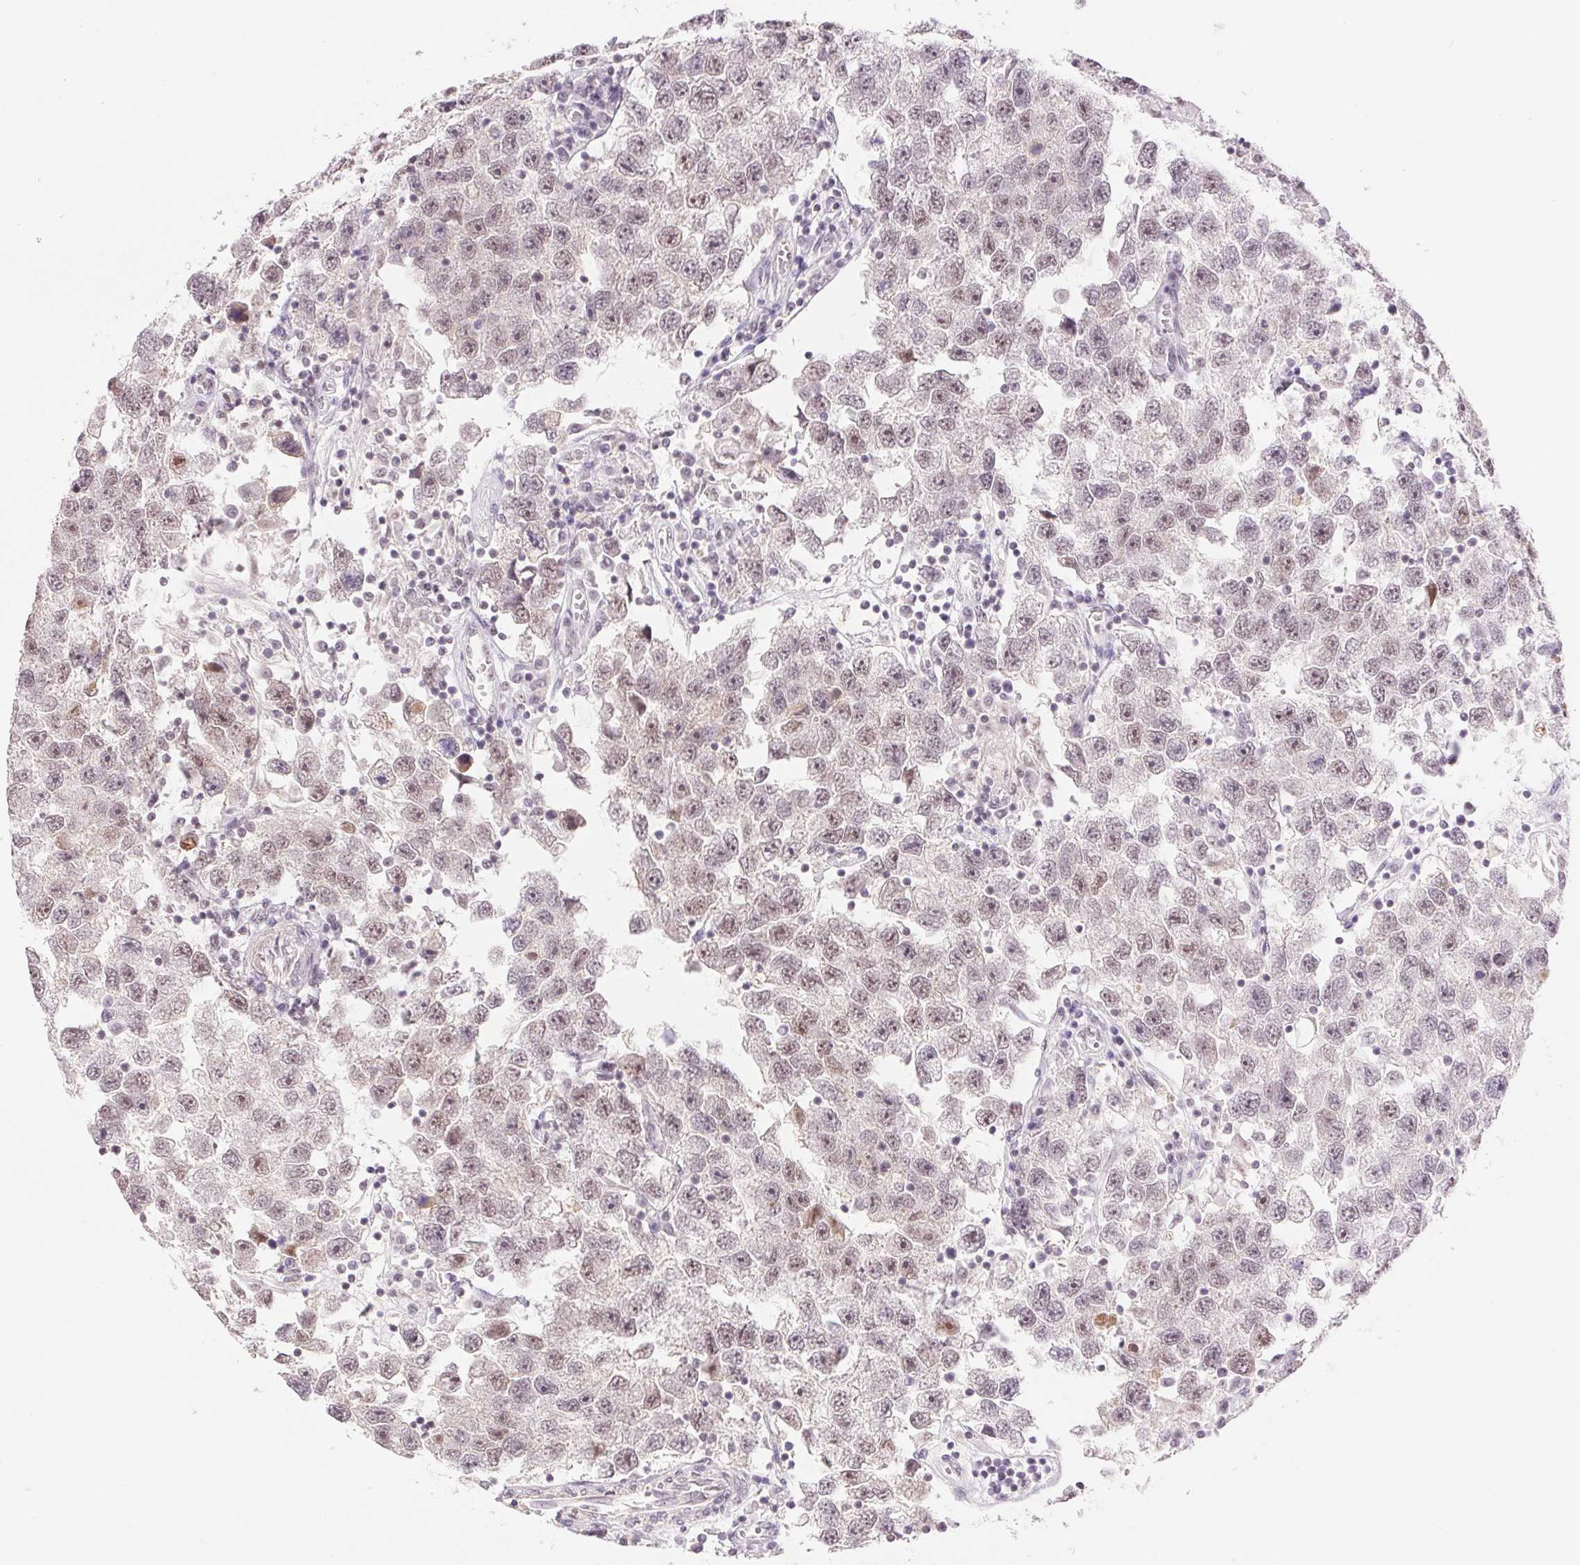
{"staining": {"intensity": "weak", "quantity": ">75%", "location": "nuclear"}, "tissue": "testis cancer", "cell_type": "Tumor cells", "image_type": "cancer", "snomed": [{"axis": "morphology", "description": "Seminoma, NOS"}, {"axis": "topography", "description": "Testis"}], "caption": "Tumor cells show weak nuclear staining in approximately >75% of cells in testis cancer (seminoma). Immunohistochemistry stains the protein in brown and the nuclei are stained blue.", "gene": "RPRD1B", "patient": {"sex": "male", "age": 26}}